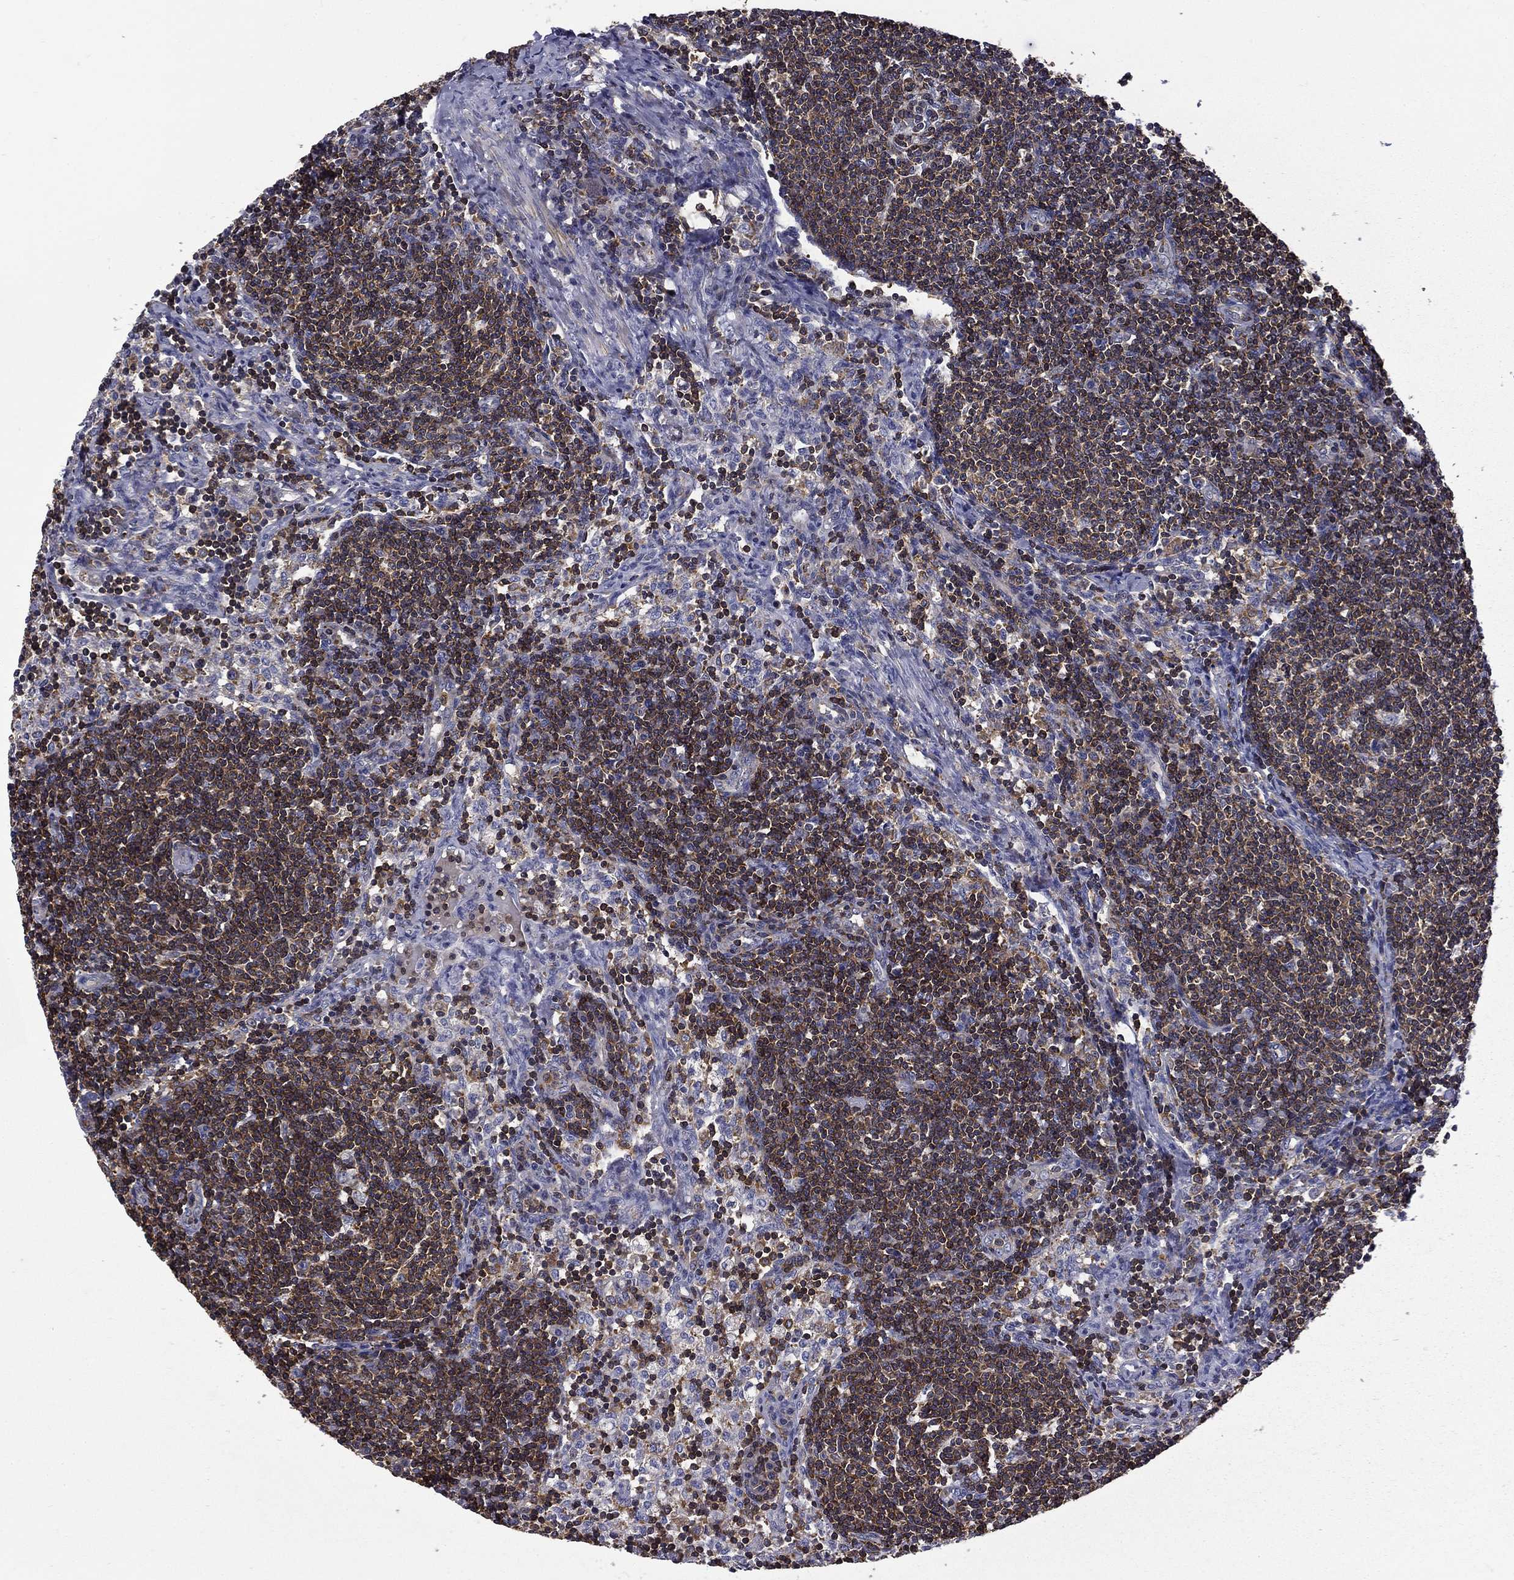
{"staining": {"intensity": "strong", "quantity": "25%-75%", "location": "cytoplasmic/membranous"}, "tissue": "lymph node", "cell_type": "Non-germinal center cells", "image_type": "normal", "snomed": [{"axis": "morphology", "description": "Normal tissue, NOS"}, {"axis": "morphology", "description": "Adenocarcinoma, NOS"}, {"axis": "topography", "description": "Lymph node"}, {"axis": "topography", "description": "Pancreas"}], "caption": "IHC (DAB (3,3'-diaminobenzidine)) staining of normal lymph node shows strong cytoplasmic/membranous protein expression in about 25%-75% of non-germinal center cells. The protein is stained brown, and the nuclei are stained in blue (DAB (3,3'-diaminobenzidine) IHC with brightfield microscopy, high magnification).", "gene": "ARHGAP45", "patient": {"sex": "female", "age": 58}}